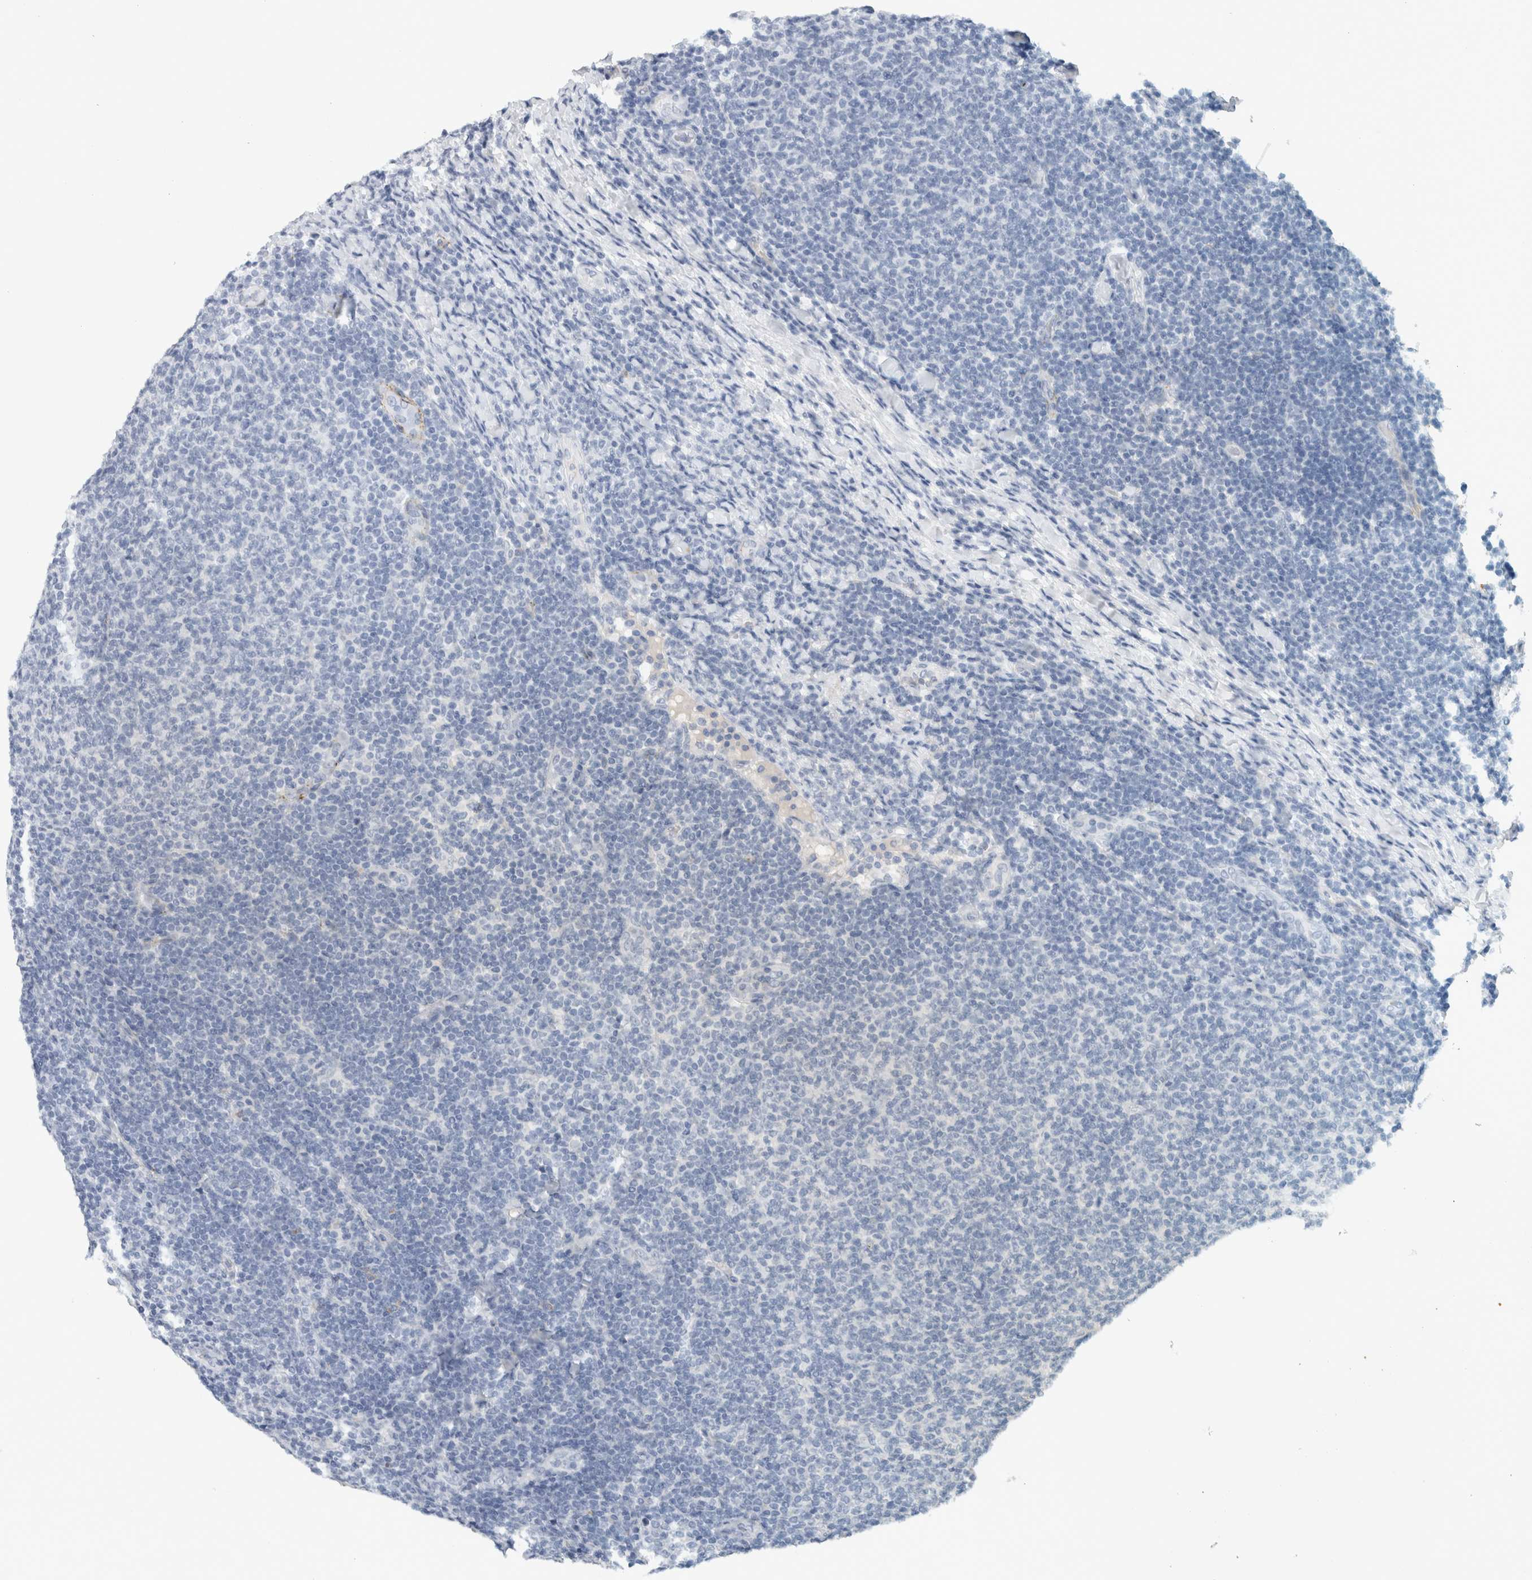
{"staining": {"intensity": "negative", "quantity": "none", "location": "none"}, "tissue": "lymphoma", "cell_type": "Tumor cells", "image_type": "cancer", "snomed": [{"axis": "morphology", "description": "Malignant lymphoma, non-Hodgkin's type, Low grade"}, {"axis": "topography", "description": "Lymph node"}], "caption": "Low-grade malignant lymphoma, non-Hodgkin's type stained for a protein using immunohistochemistry (IHC) exhibits no expression tumor cells.", "gene": "CD36", "patient": {"sex": "male", "age": 66}}